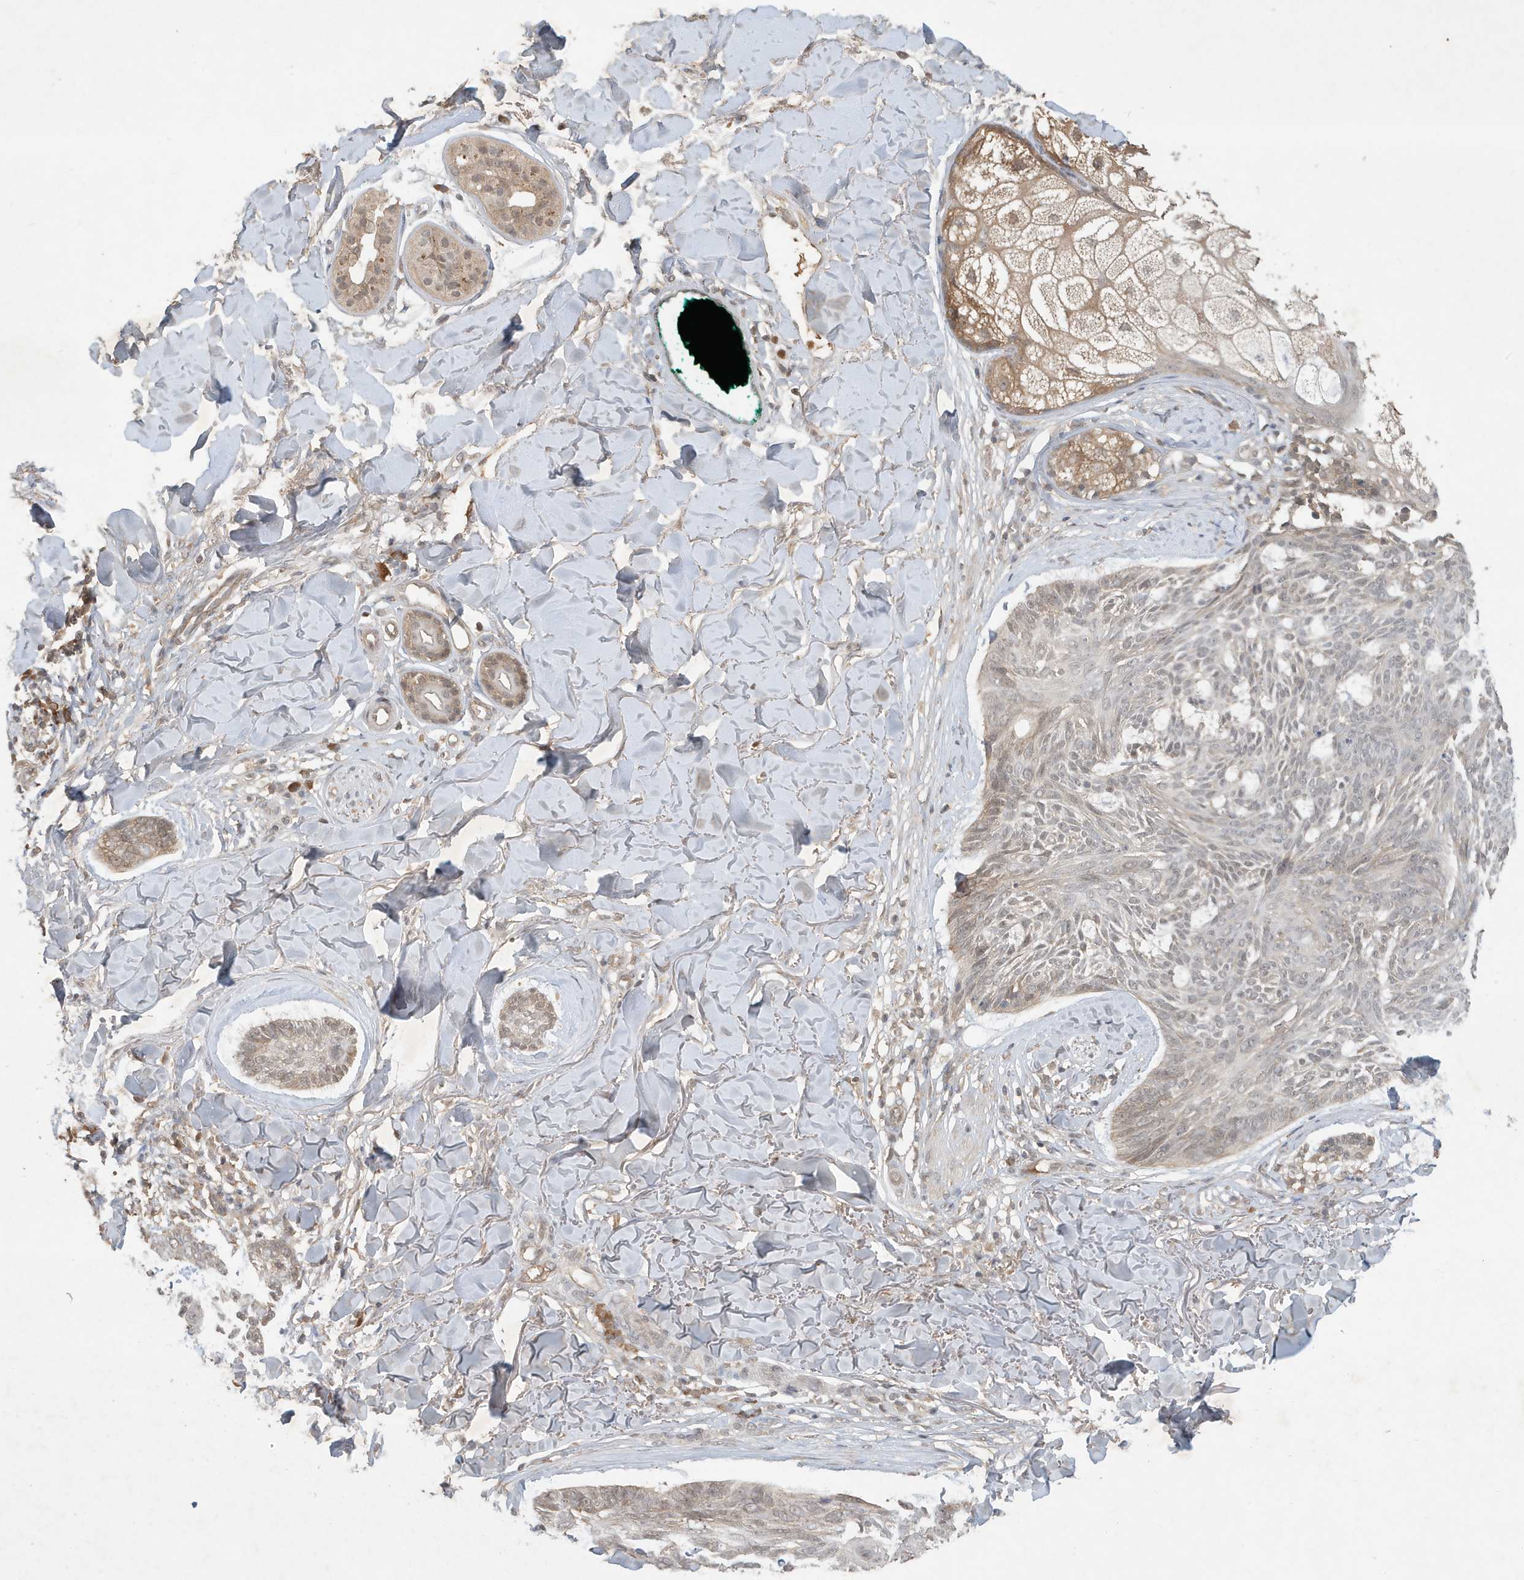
{"staining": {"intensity": "weak", "quantity": "<25%", "location": "cytoplasmic/membranous,nuclear"}, "tissue": "skin cancer", "cell_type": "Tumor cells", "image_type": "cancer", "snomed": [{"axis": "morphology", "description": "Basal cell carcinoma"}, {"axis": "topography", "description": "Skin"}], "caption": "Tumor cells are negative for brown protein staining in skin cancer (basal cell carcinoma).", "gene": "ABCB9", "patient": {"sex": "male", "age": 43}}